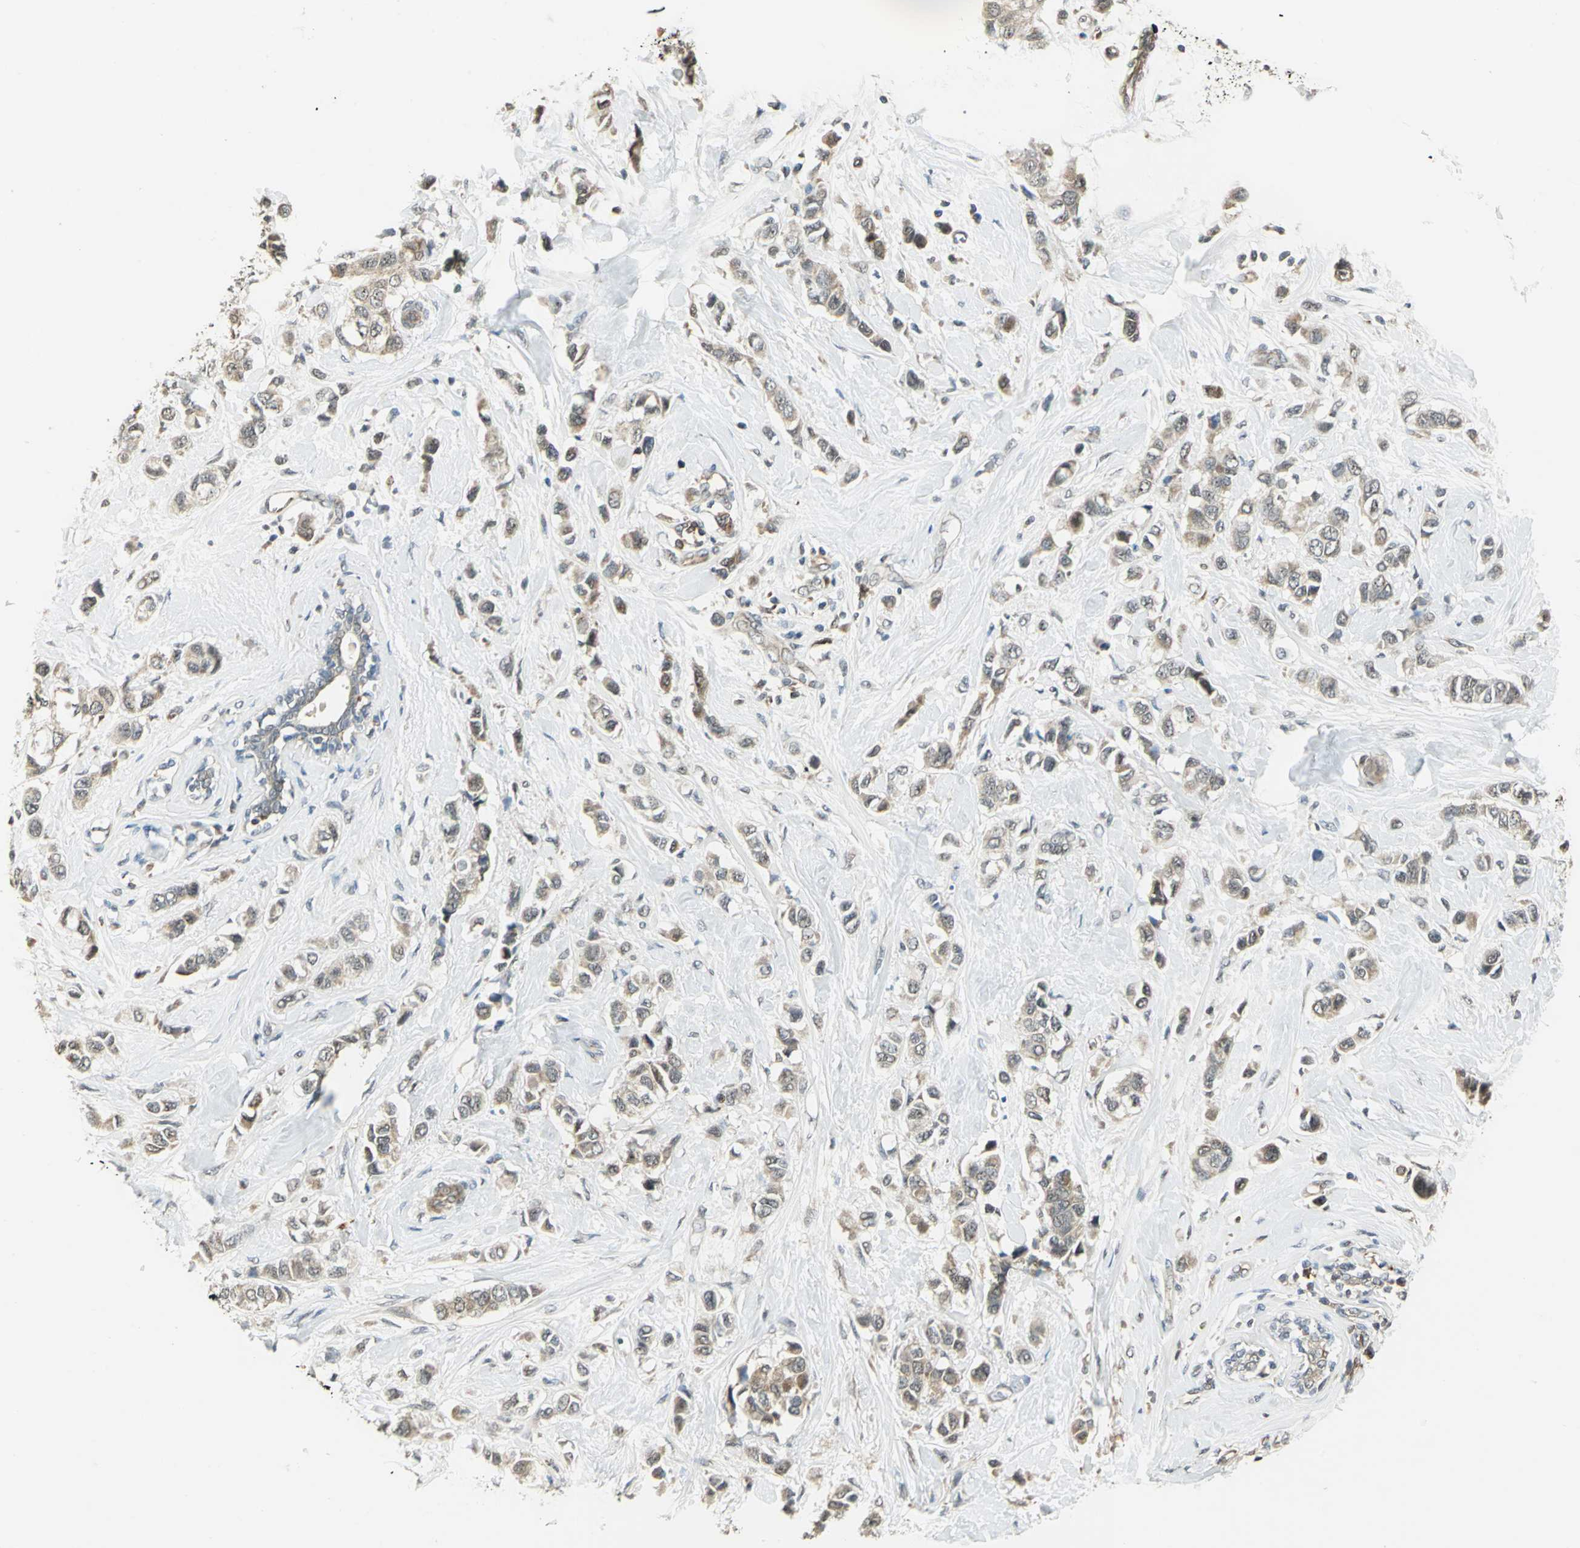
{"staining": {"intensity": "weak", "quantity": ">75%", "location": "cytoplasmic/membranous"}, "tissue": "breast cancer", "cell_type": "Tumor cells", "image_type": "cancer", "snomed": [{"axis": "morphology", "description": "Duct carcinoma"}, {"axis": "topography", "description": "Breast"}], "caption": "This micrograph reveals immunohistochemistry (IHC) staining of human breast cancer, with low weak cytoplasmic/membranous staining in approximately >75% of tumor cells.", "gene": "PLAGL2", "patient": {"sex": "female", "age": 50}}